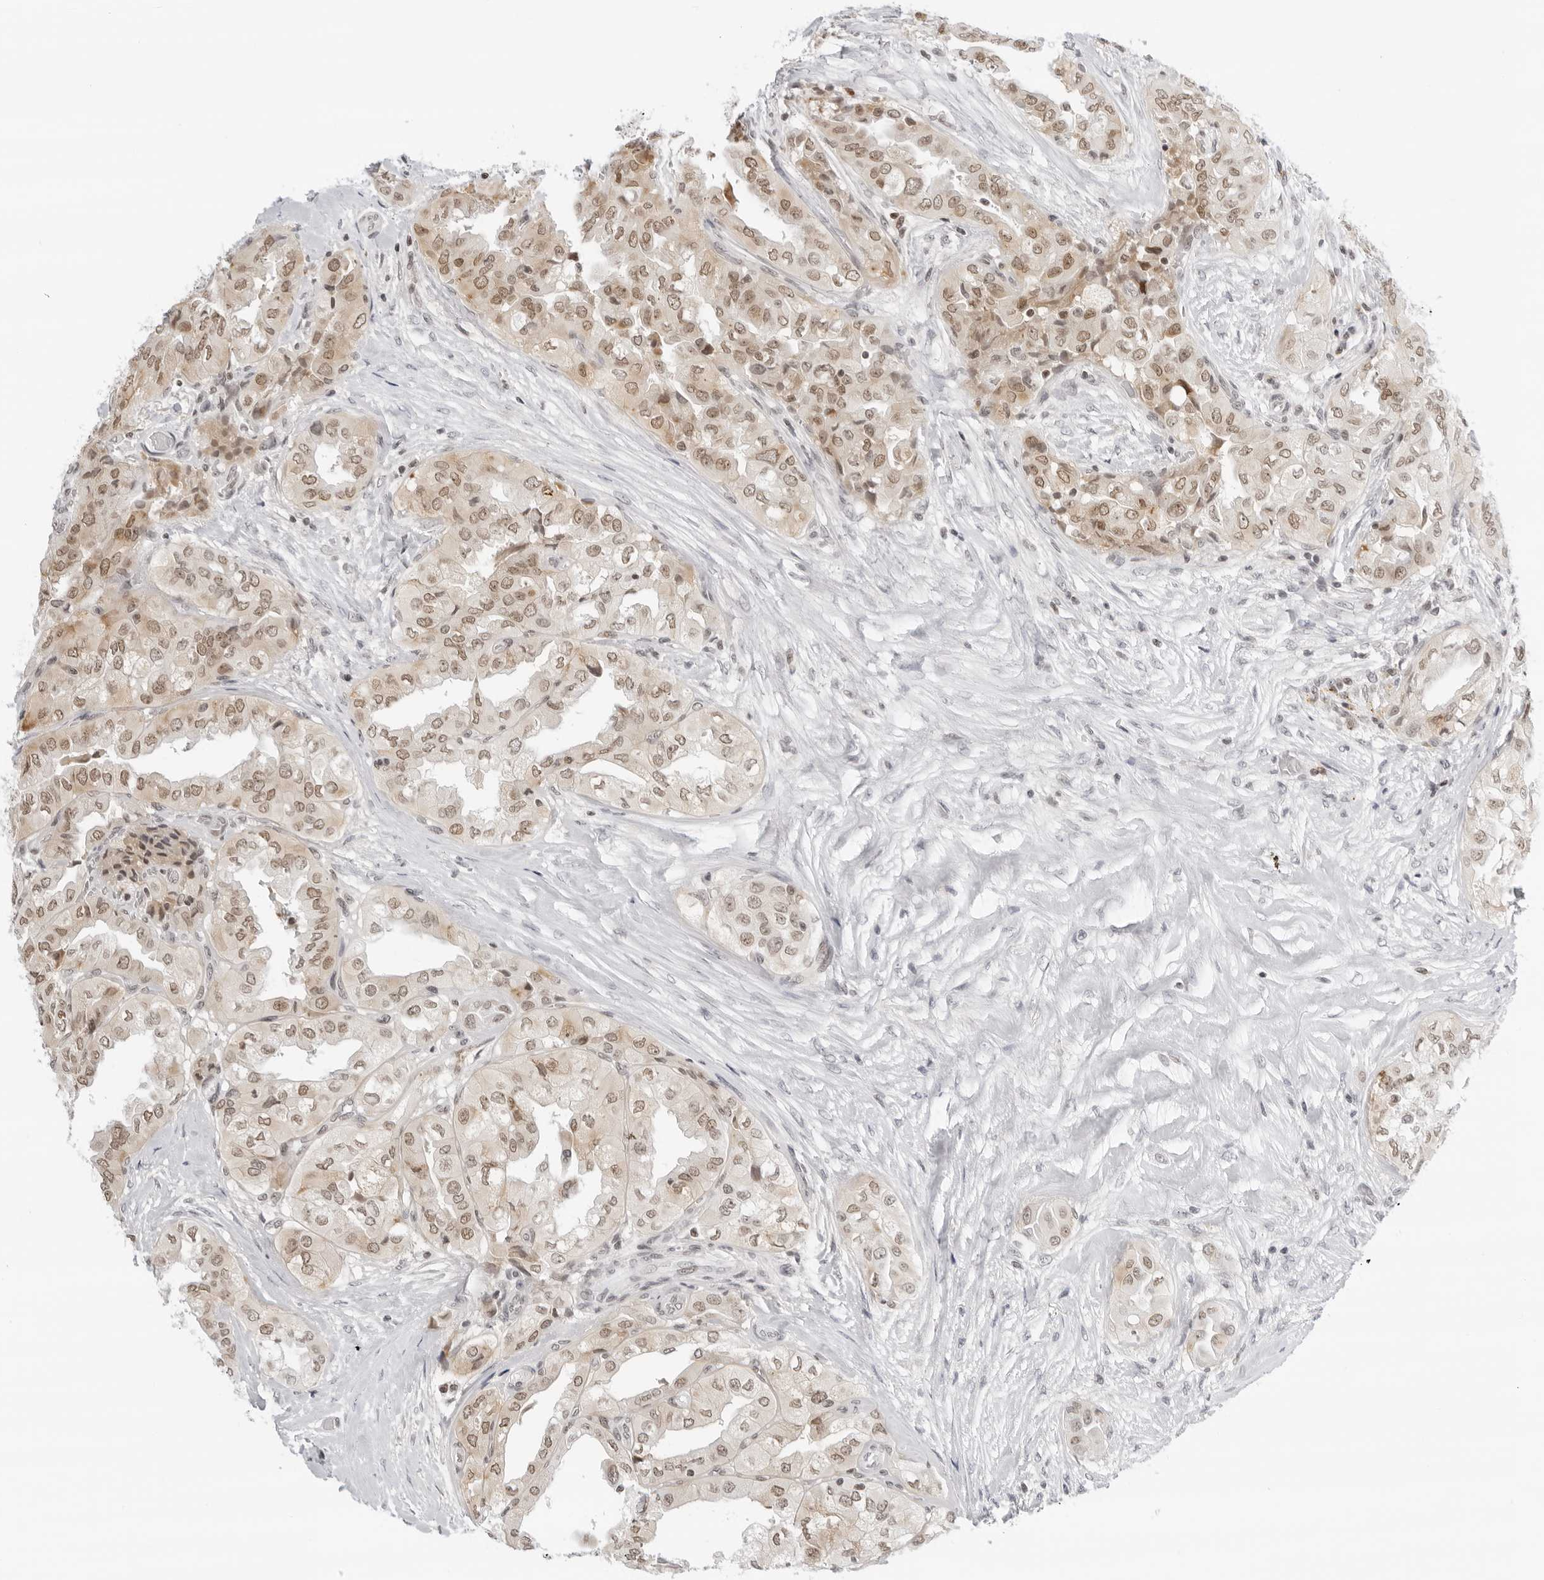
{"staining": {"intensity": "moderate", "quantity": ">75%", "location": "nuclear"}, "tissue": "thyroid cancer", "cell_type": "Tumor cells", "image_type": "cancer", "snomed": [{"axis": "morphology", "description": "Papillary adenocarcinoma, NOS"}, {"axis": "topography", "description": "Thyroid gland"}], "caption": "A high-resolution histopathology image shows immunohistochemistry (IHC) staining of thyroid papillary adenocarcinoma, which exhibits moderate nuclear staining in about >75% of tumor cells.", "gene": "MSH6", "patient": {"sex": "female", "age": 59}}